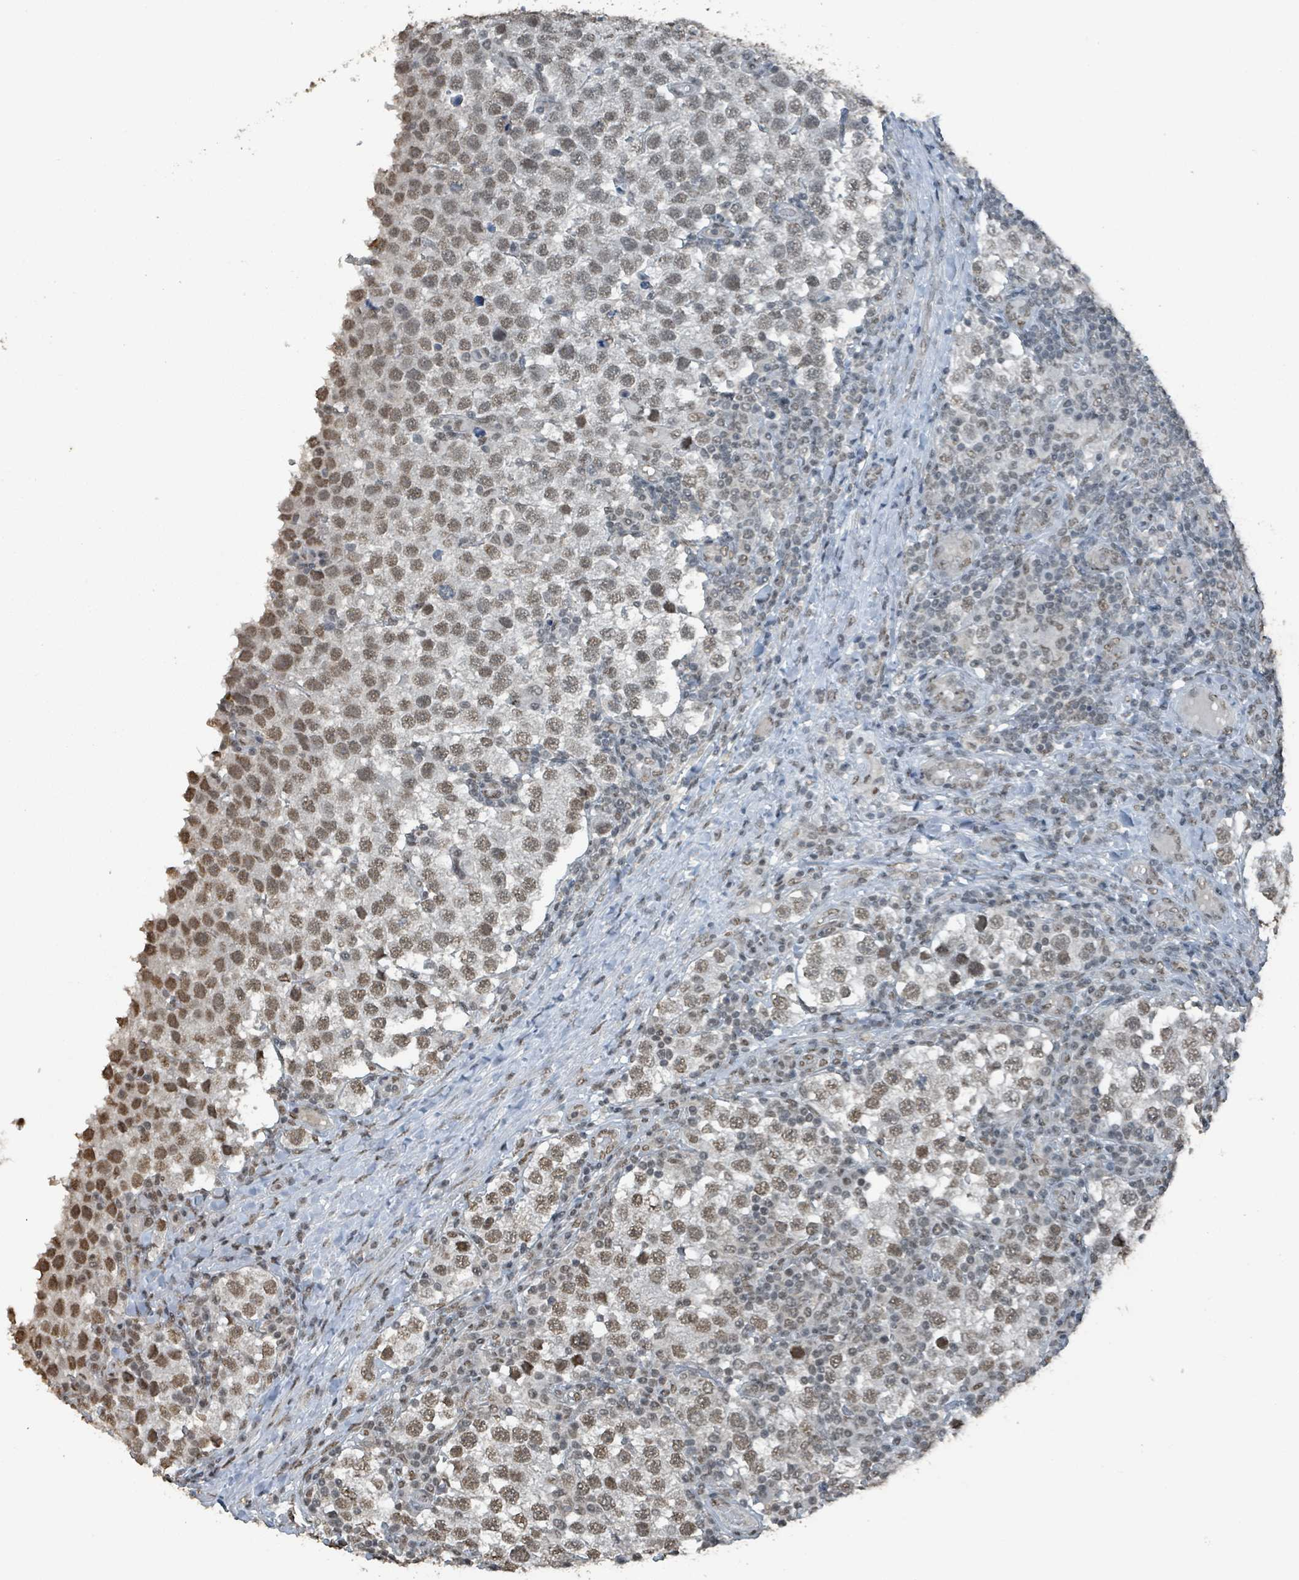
{"staining": {"intensity": "moderate", "quantity": ">75%", "location": "nuclear"}, "tissue": "testis cancer", "cell_type": "Tumor cells", "image_type": "cancer", "snomed": [{"axis": "morphology", "description": "Seminoma, NOS"}, {"axis": "topography", "description": "Testis"}], "caption": "Testis seminoma stained for a protein displays moderate nuclear positivity in tumor cells.", "gene": "PHIP", "patient": {"sex": "male", "age": 34}}